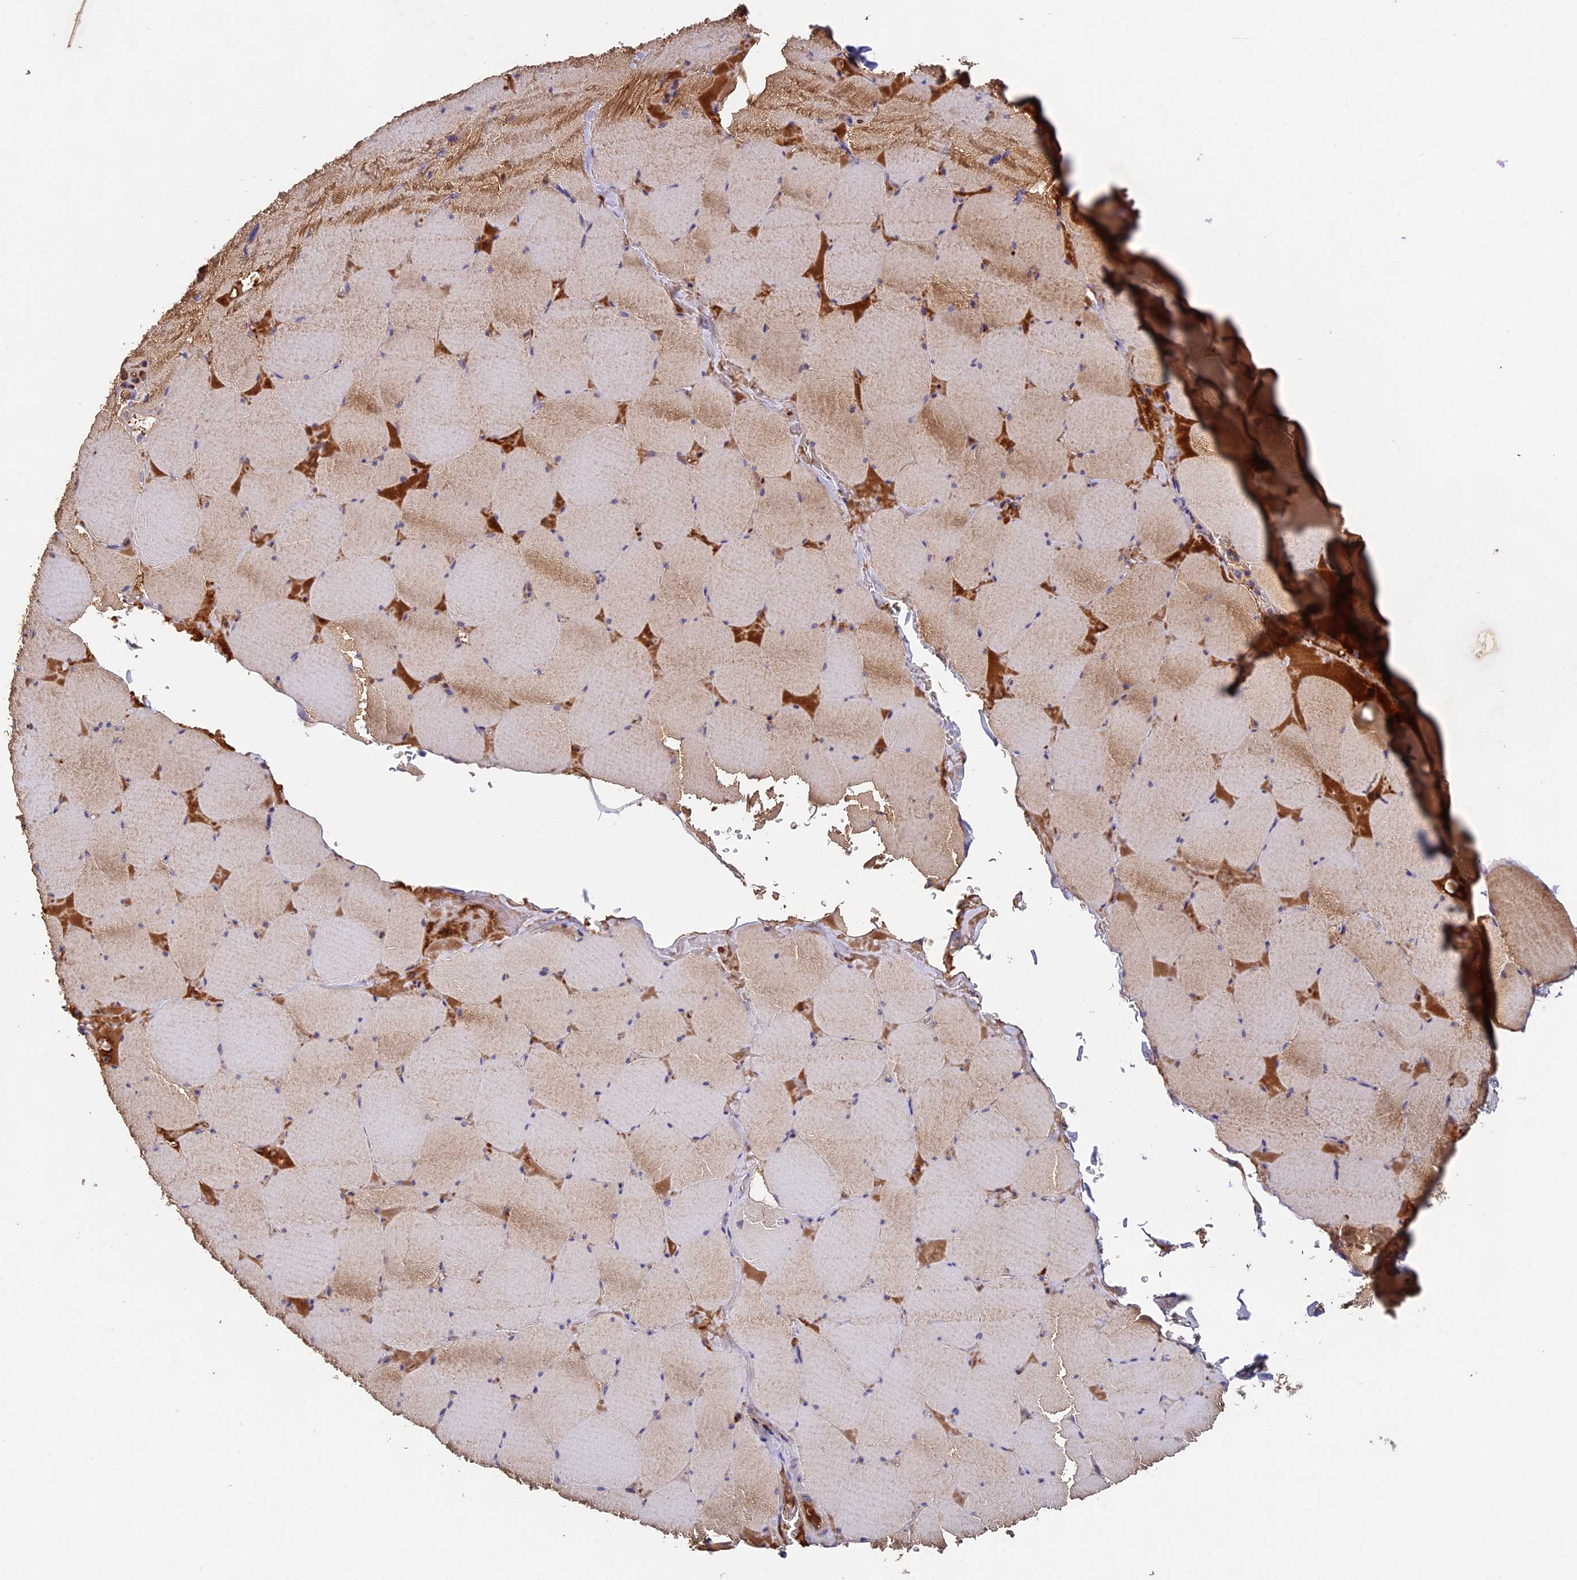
{"staining": {"intensity": "moderate", "quantity": ">75%", "location": "cytoplasmic/membranous"}, "tissue": "skeletal muscle", "cell_type": "Myocytes", "image_type": "normal", "snomed": [{"axis": "morphology", "description": "Normal tissue, NOS"}, {"axis": "topography", "description": "Skeletal muscle"}, {"axis": "topography", "description": "Head-Neck"}], "caption": "Immunohistochemical staining of normal human skeletal muscle exhibits >75% levels of moderate cytoplasmic/membranous protein expression in approximately >75% of myocytes. The staining is performed using DAB brown chromogen to label protein expression. The nuclei are counter-stained blue using hematoxylin.", "gene": "OCEL1", "patient": {"sex": "male", "age": 66}}